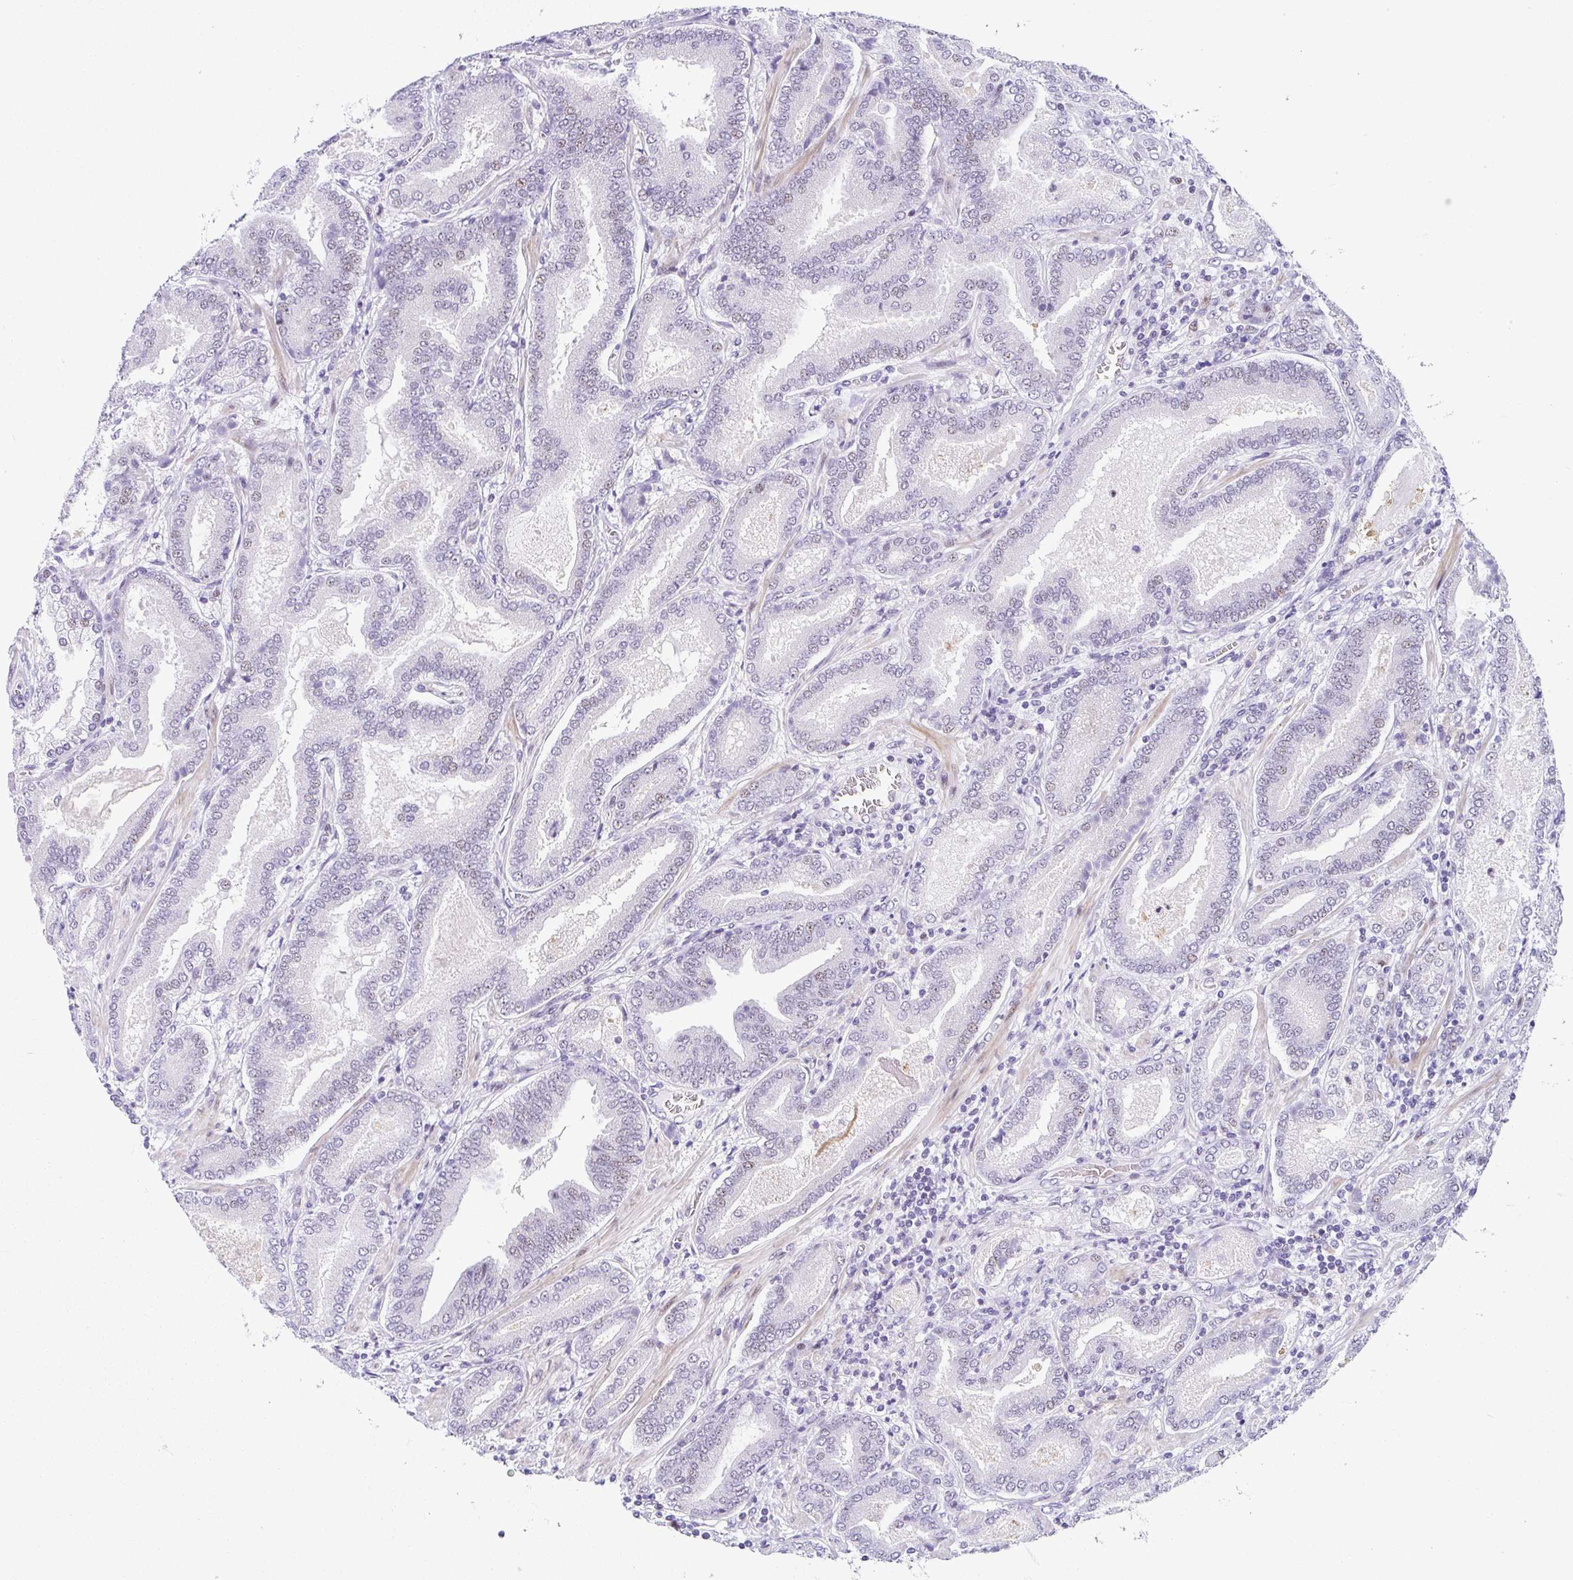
{"staining": {"intensity": "weak", "quantity": "<25%", "location": "nuclear"}, "tissue": "prostate cancer", "cell_type": "Tumor cells", "image_type": "cancer", "snomed": [{"axis": "morphology", "description": "Adenocarcinoma, High grade"}, {"axis": "topography", "description": "Prostate"}], "caption": "DAB immunohistochemical staining of adenocarcinoma (high-grade) (prostate) demonstrates no significant staining in tumor cells.", "gene": "NR1D2", "patient": {"sex": "male", "age": 62}}